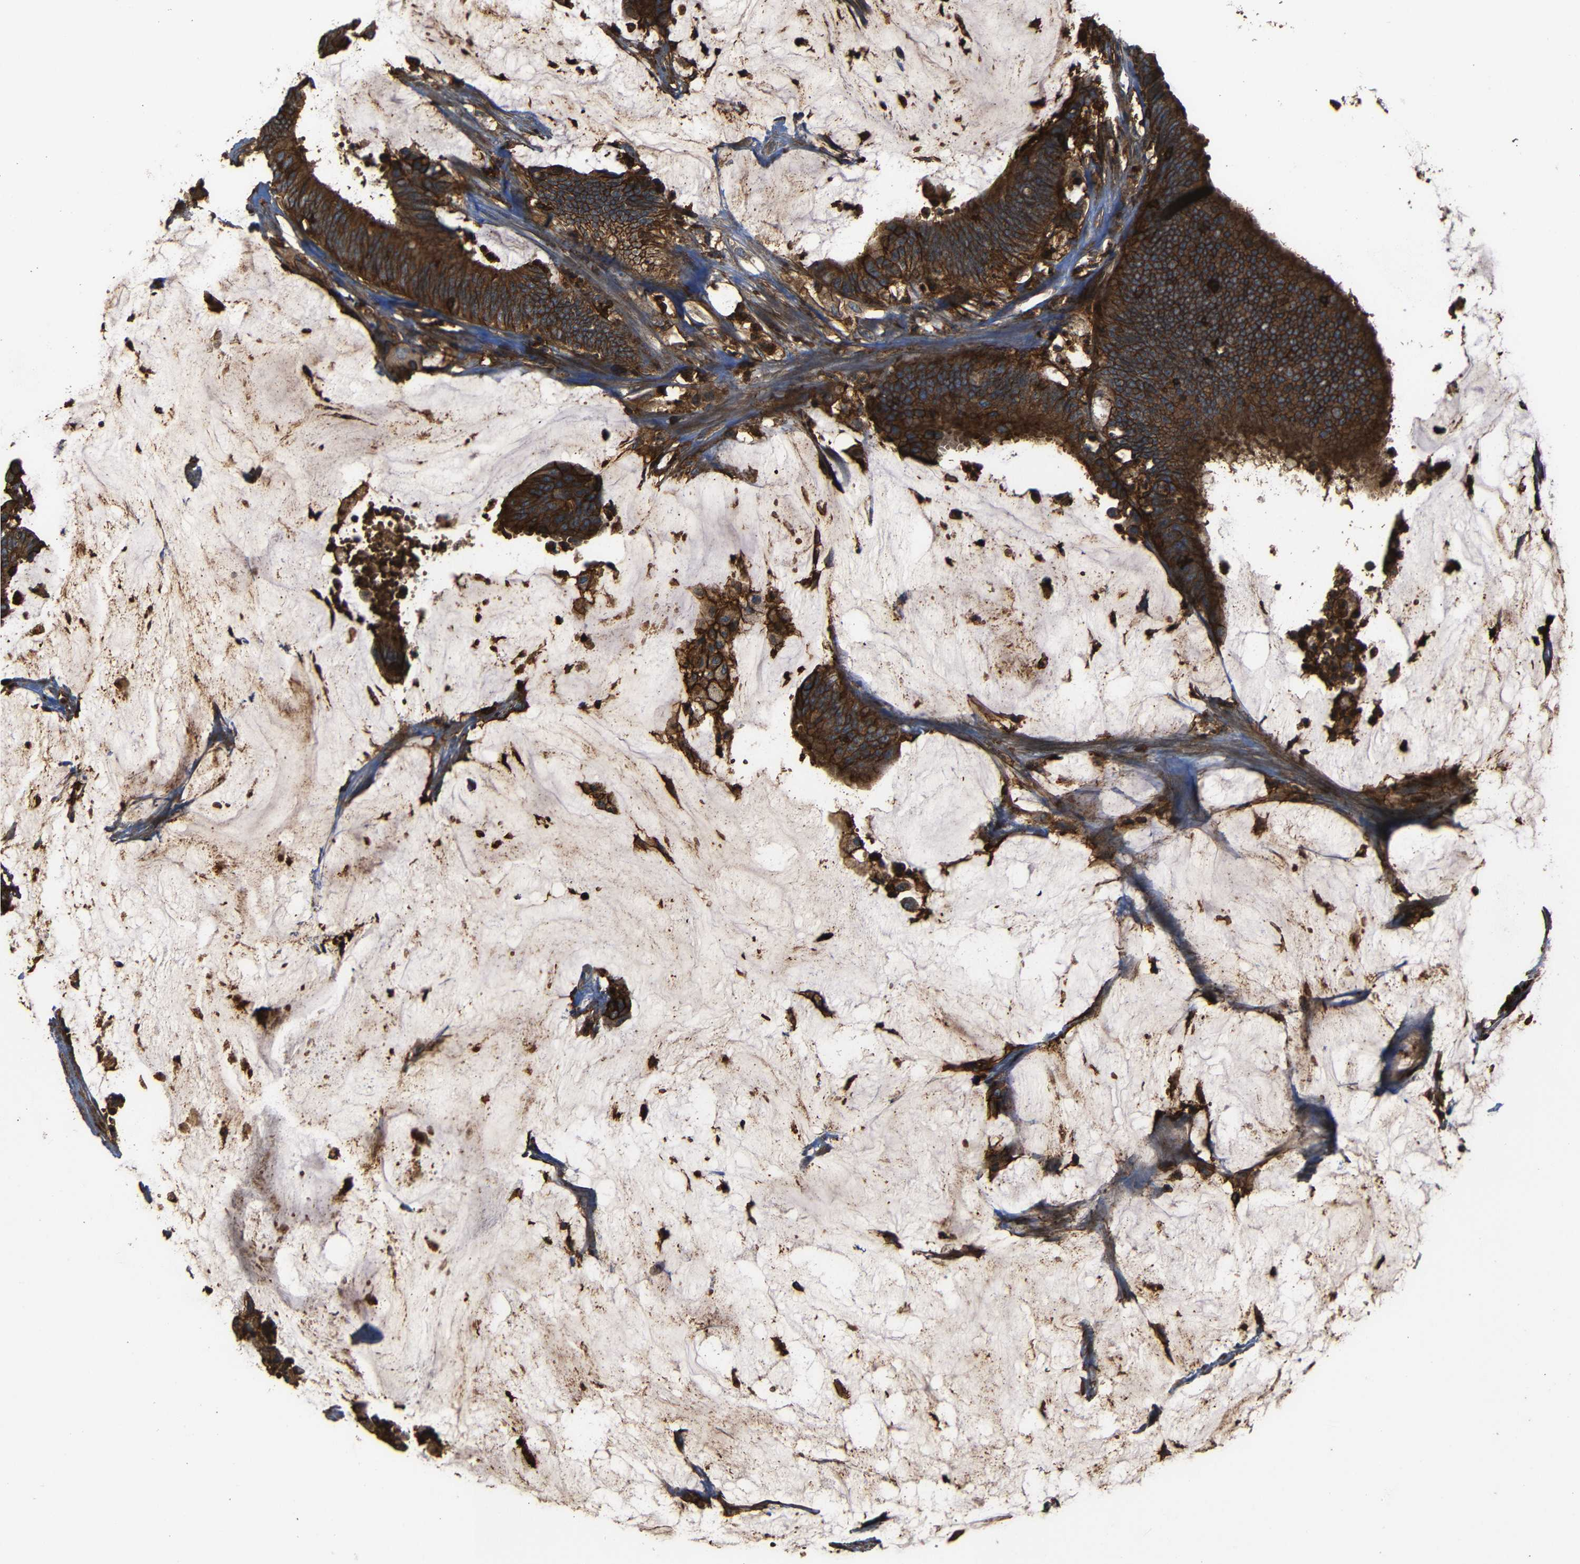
{"staining": {"intensity": "strong", "quantity": ">75%", "location": "cytoplasmic/membranous"}, "tissue": "colorectal cancer", "cell_type": "Tumor cells", "image_type": "cancer", "snomed": [{"axis": "morphology", "description": "Adenocarcinoma, NOS"}, {"axis": "topography", "description": "Rectum"}], "caption": "This histopathology image exhibits IHC staining of human adenocarcinoma (colorectal), with high strong cytoplasmic/membranous expression in approximately >75% of tumor cells.", "gene": "ADGRE5", "patient": {"sex": "female", "age": 66}}